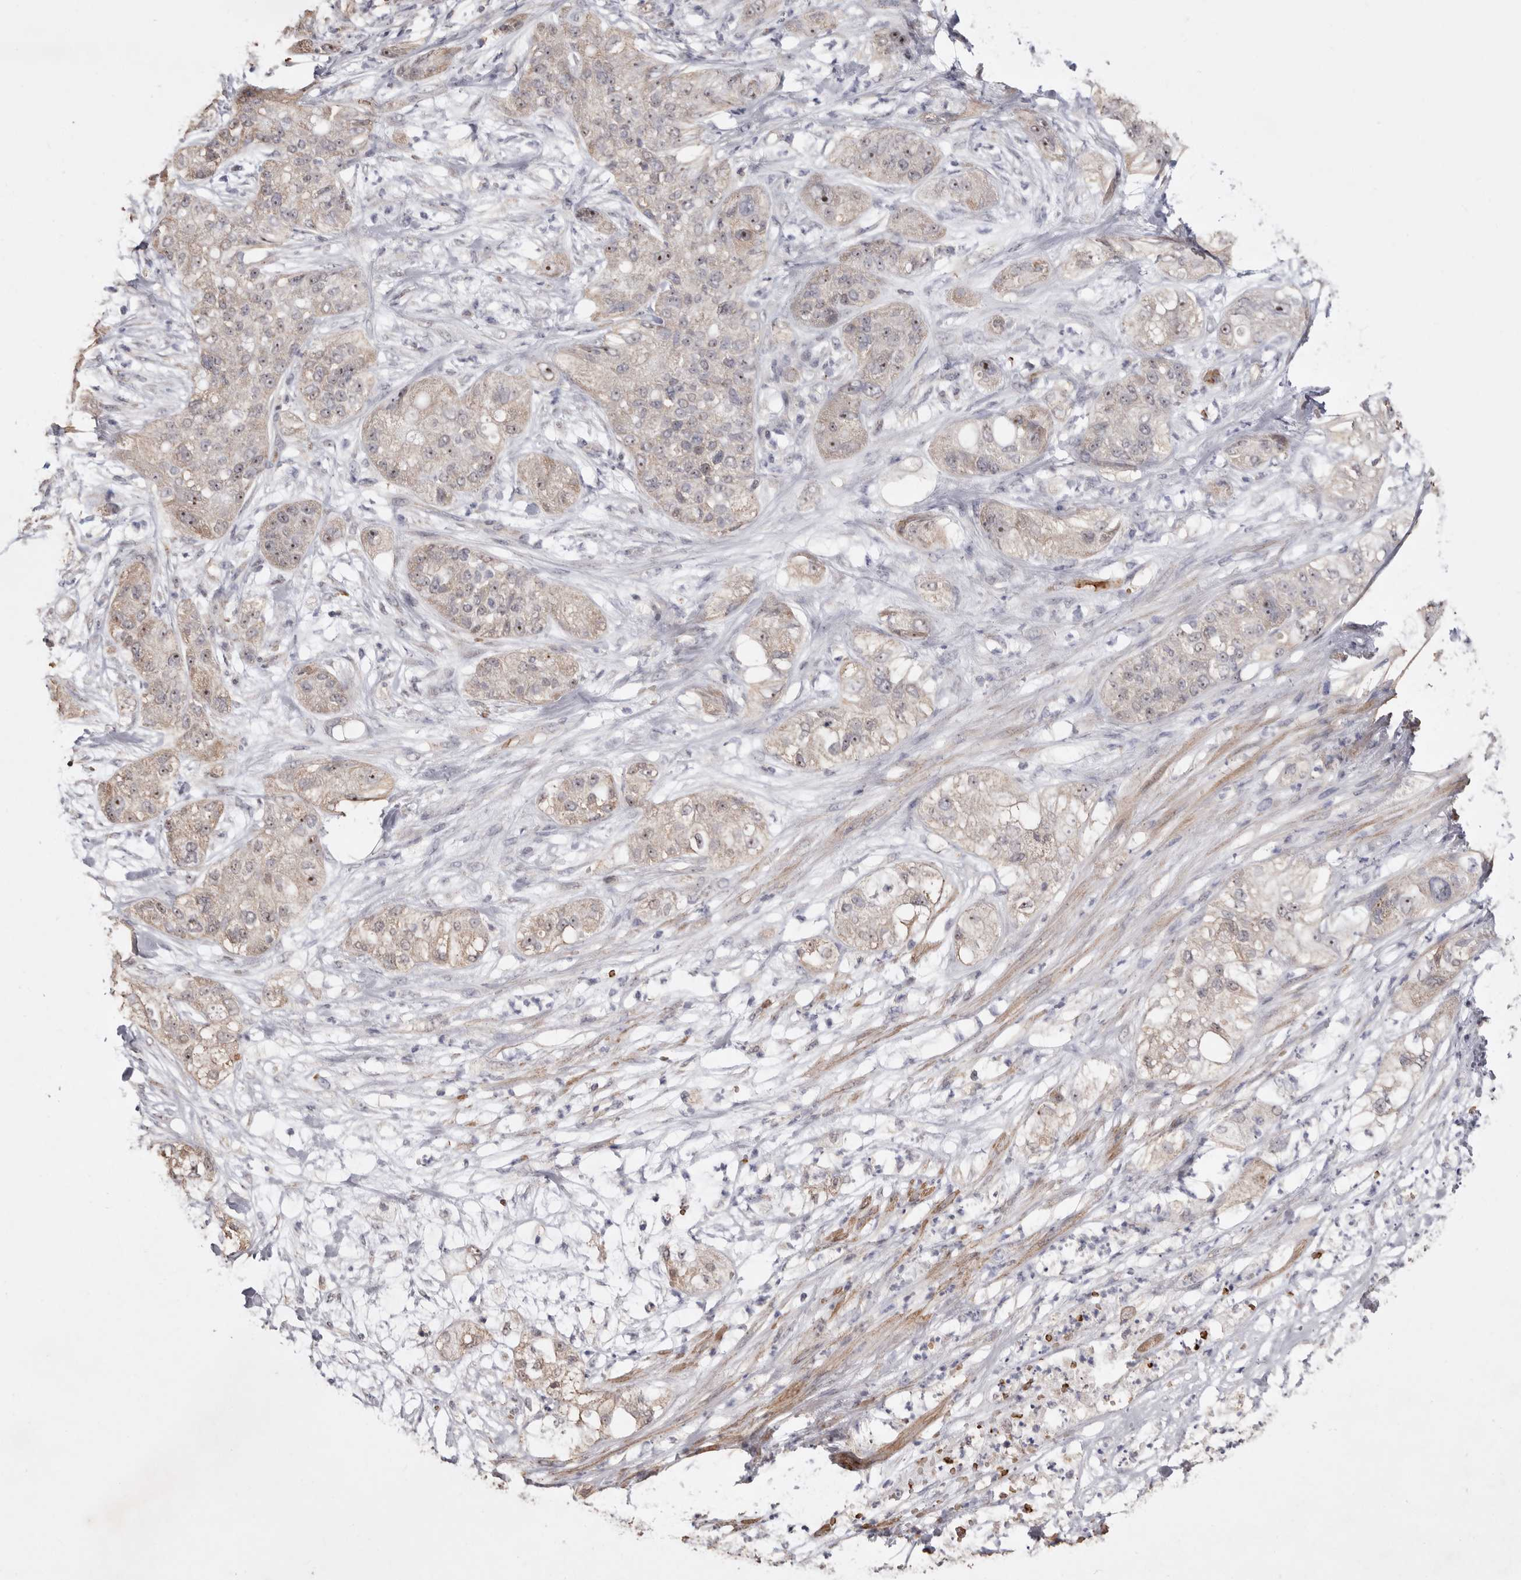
{"staining": {"intensity": "weak", "quantity": "<25%", "location": "nuclear"}, "tissue": "pancreatic cancer", "cell_type": "Tumor cells", "image_type": "cancer", "snomed": [{"axis": "morphology", "description": "Adenocarcinoma, NOS"}, {"axis": "topography", "description": "Pancreas"}], "caption": "A histopathology image of human pancreatic adenocarcinoma is negative for staining in tumor cells.", "gene": "GRAMD2A", "patient": {"sex": "female", "age": 78}}